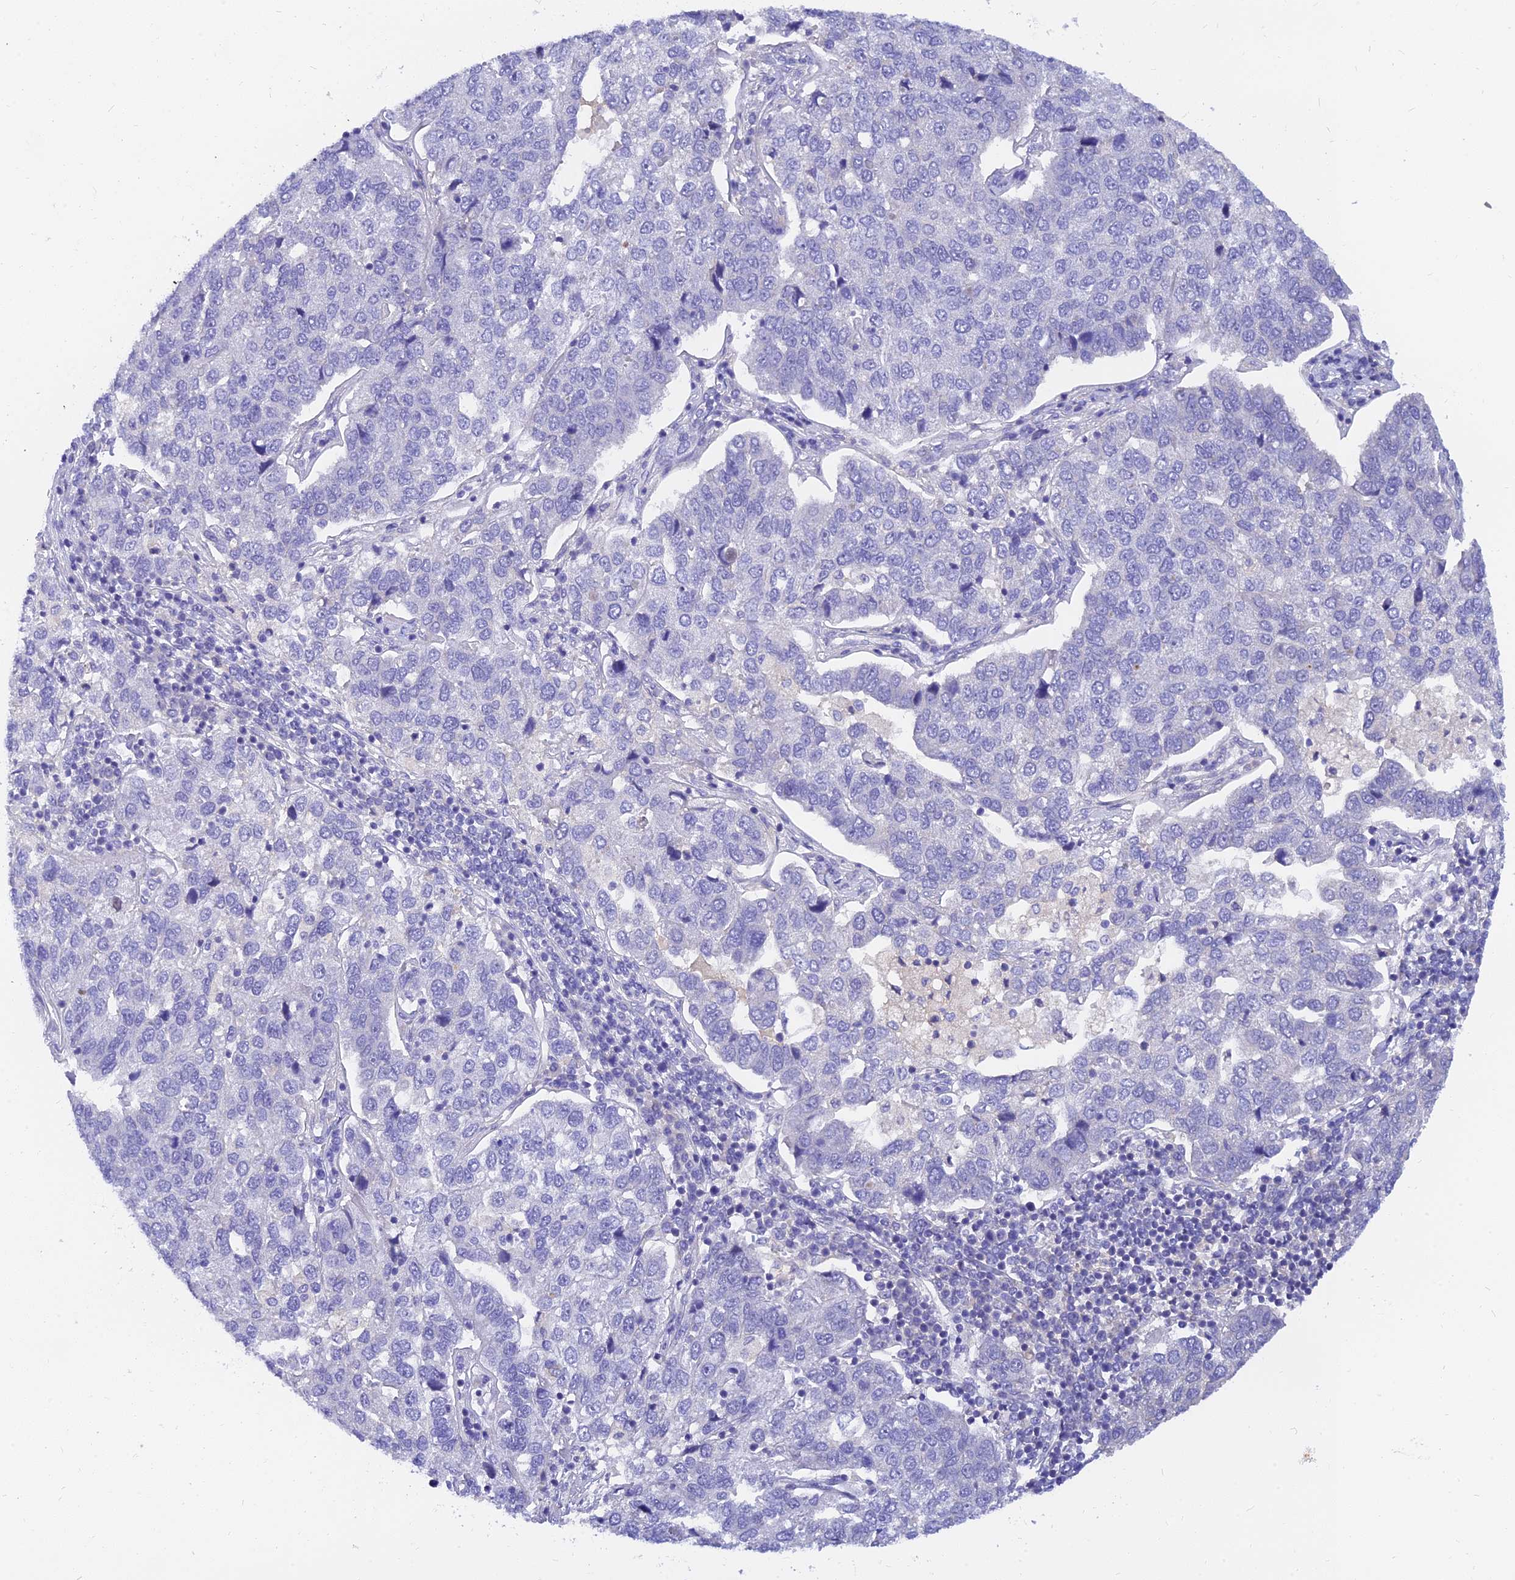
{"staining": {"intensity": "negative", "quantity": "none", "location": "none"}, "tissue": "pancreatic cancer", "cell_type": "Tumor cells", "image_type": "cancer", "snomed": [{"axis": "morphology", "description": "Adenocarcinoma, NOS"}, {"axis": "topography", "description": "Pancreas"}], "caption": "IHC of pancreatic cancer reveals no expression in tumor cells.", "gene": "TMEM161B", "patient": {"sex": "female", "age": 61}}